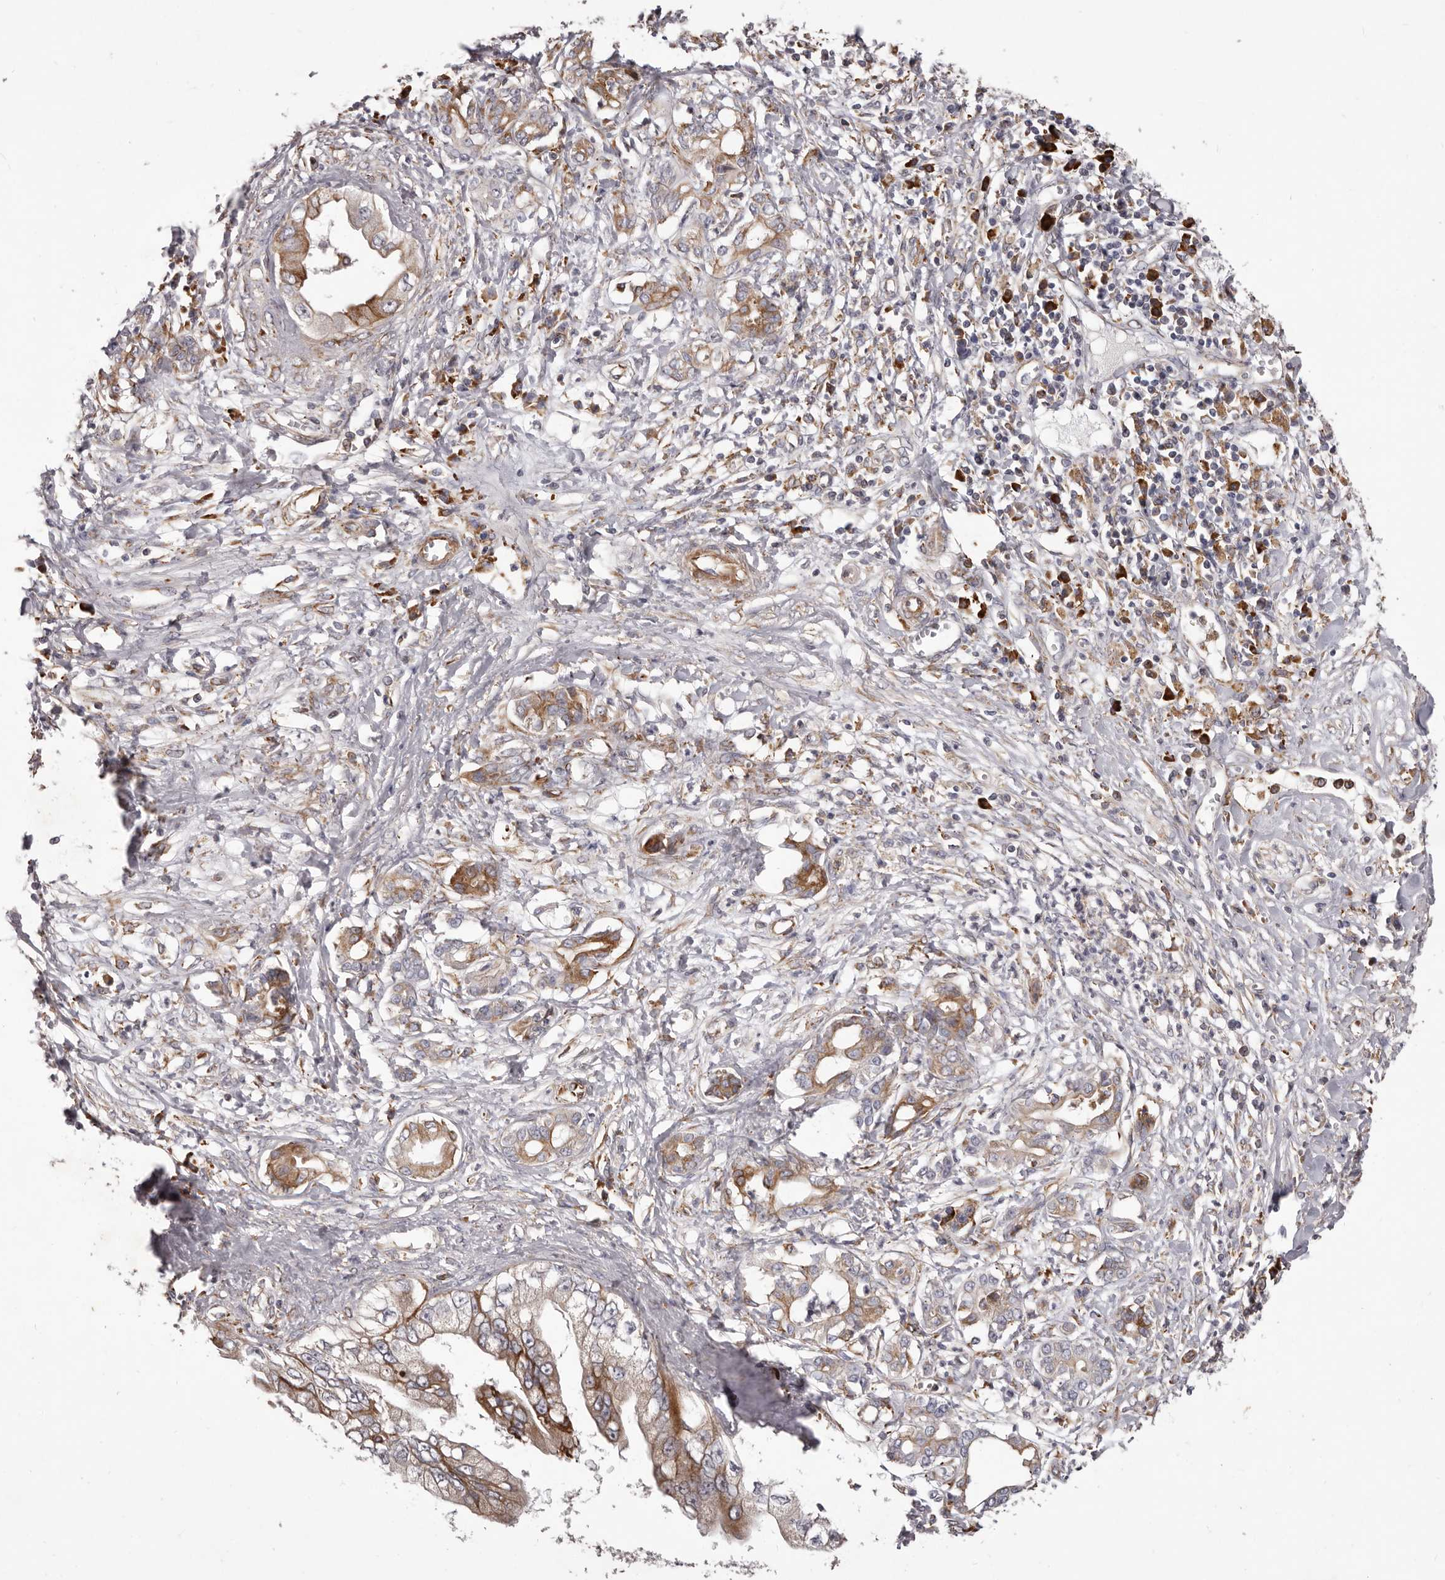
{"staining": {"intensity": "moderate", "quantity": "25%-75%", "location": "cytoplasmic/membranous"}, "tissue": "pancreatic cancer", "cell_type": "Tumor cells", "image_type": "cancer", "snomed": [{"axis": "morphology", "description": "Adenocarcinoma, NOS"}, {"axis": "topography", "description": "Pancreas"}], "caption": "Immunohistochemistry (IHC) photomicrograph of human pancreatic cancer (adenocarcinoma) stained for a protein (brown), which demonstrates medium levels of moderate cytoplasmic/membranous positivity in approximately 25%-75% of tumor cells.", "gene": "ALPK1", "patient": {"sex": "female", "age": 56}}